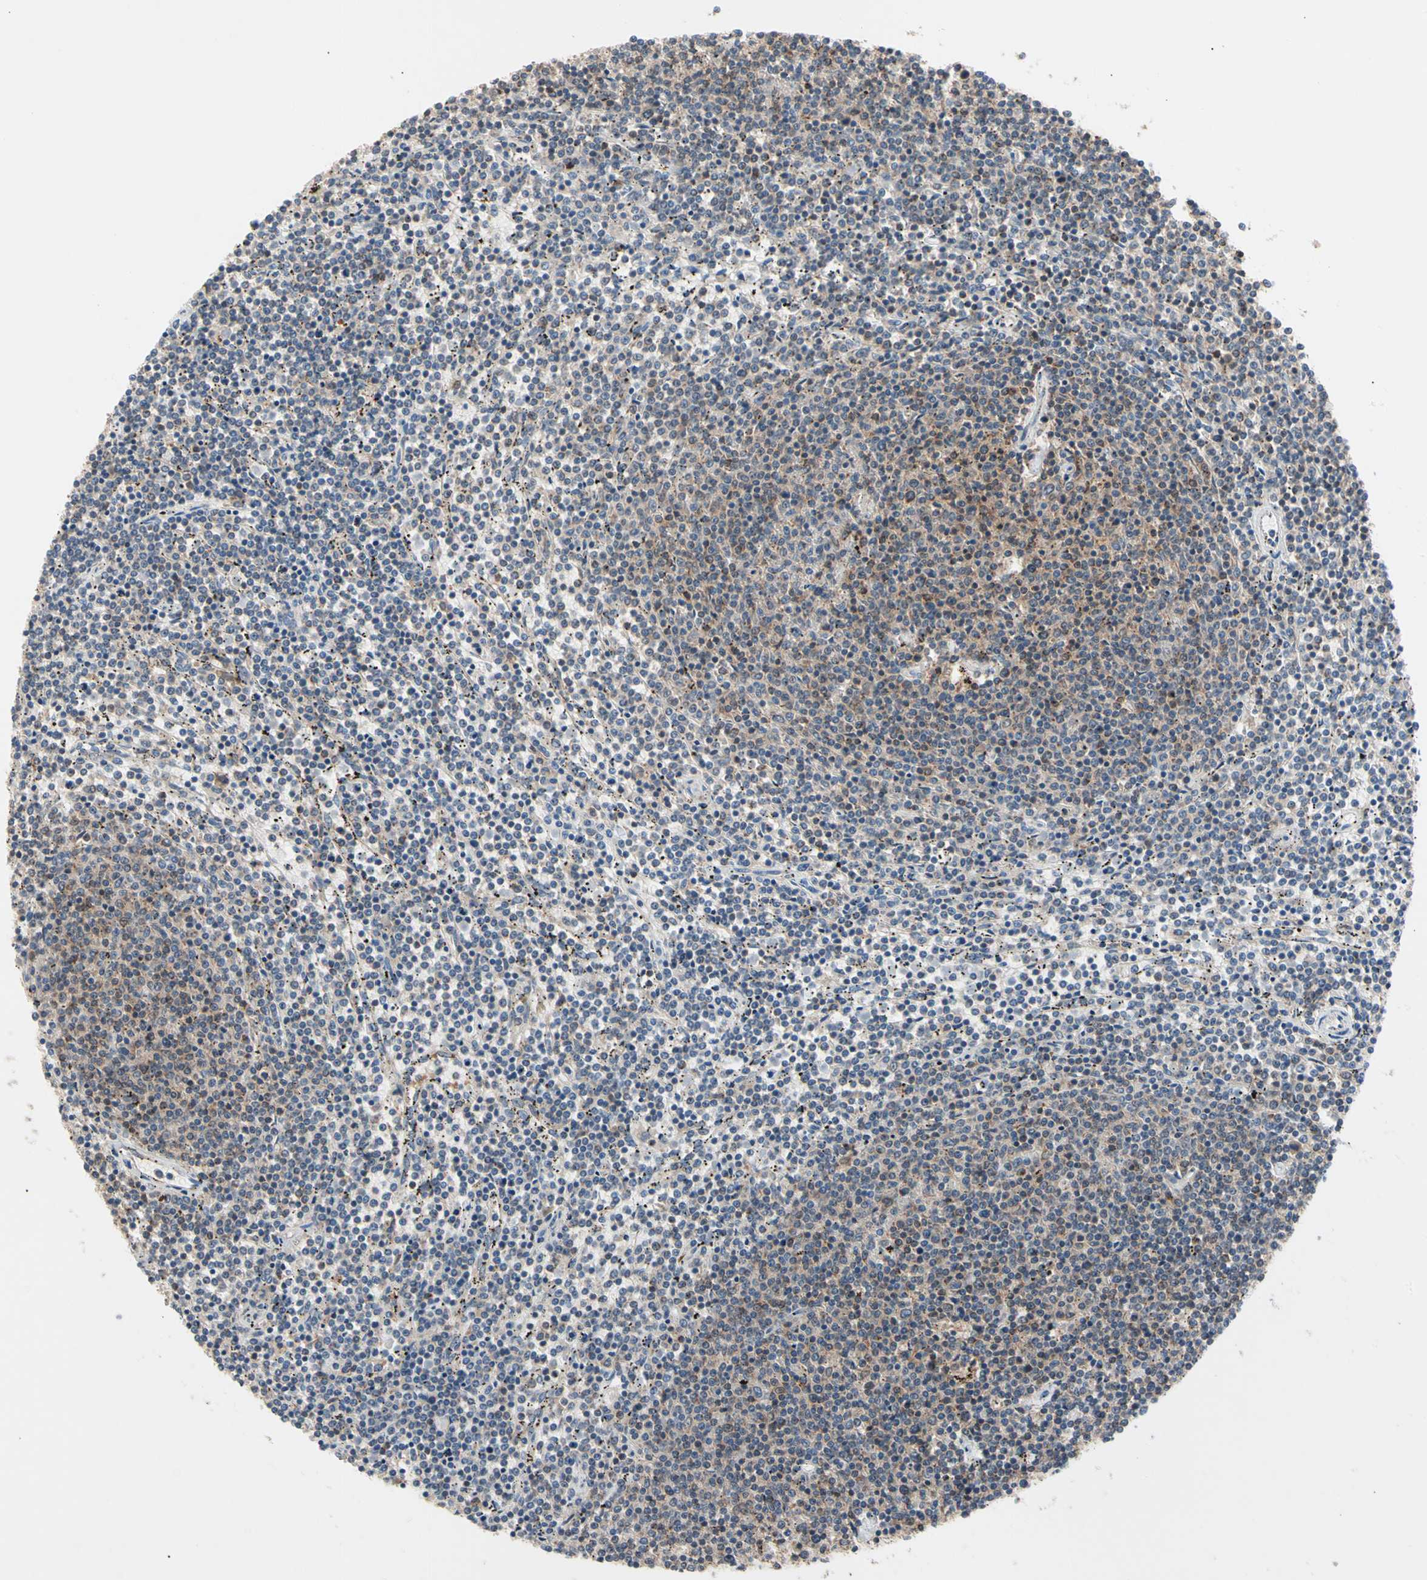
{"staining": {"intensity": "weak", "quantity": "<25%", "location": "cytoplasmic/membranous"}, "tissue": "lymphoma", "cell_type": "Tumor cells", "image_type": "cancer", "snomed": [{"axis": "morphology", "description": "Malignant lymphoma, non-Hodgkin's type, Low grade"}, {"axis": "topography", "description": "Spleen"}], "caption": "Immunohistochemical staining of human lymphoma reveals no significant positivity in tumor cells.", "gene": "MTHFS", "patient": {"sex": "female", "age": 50}}